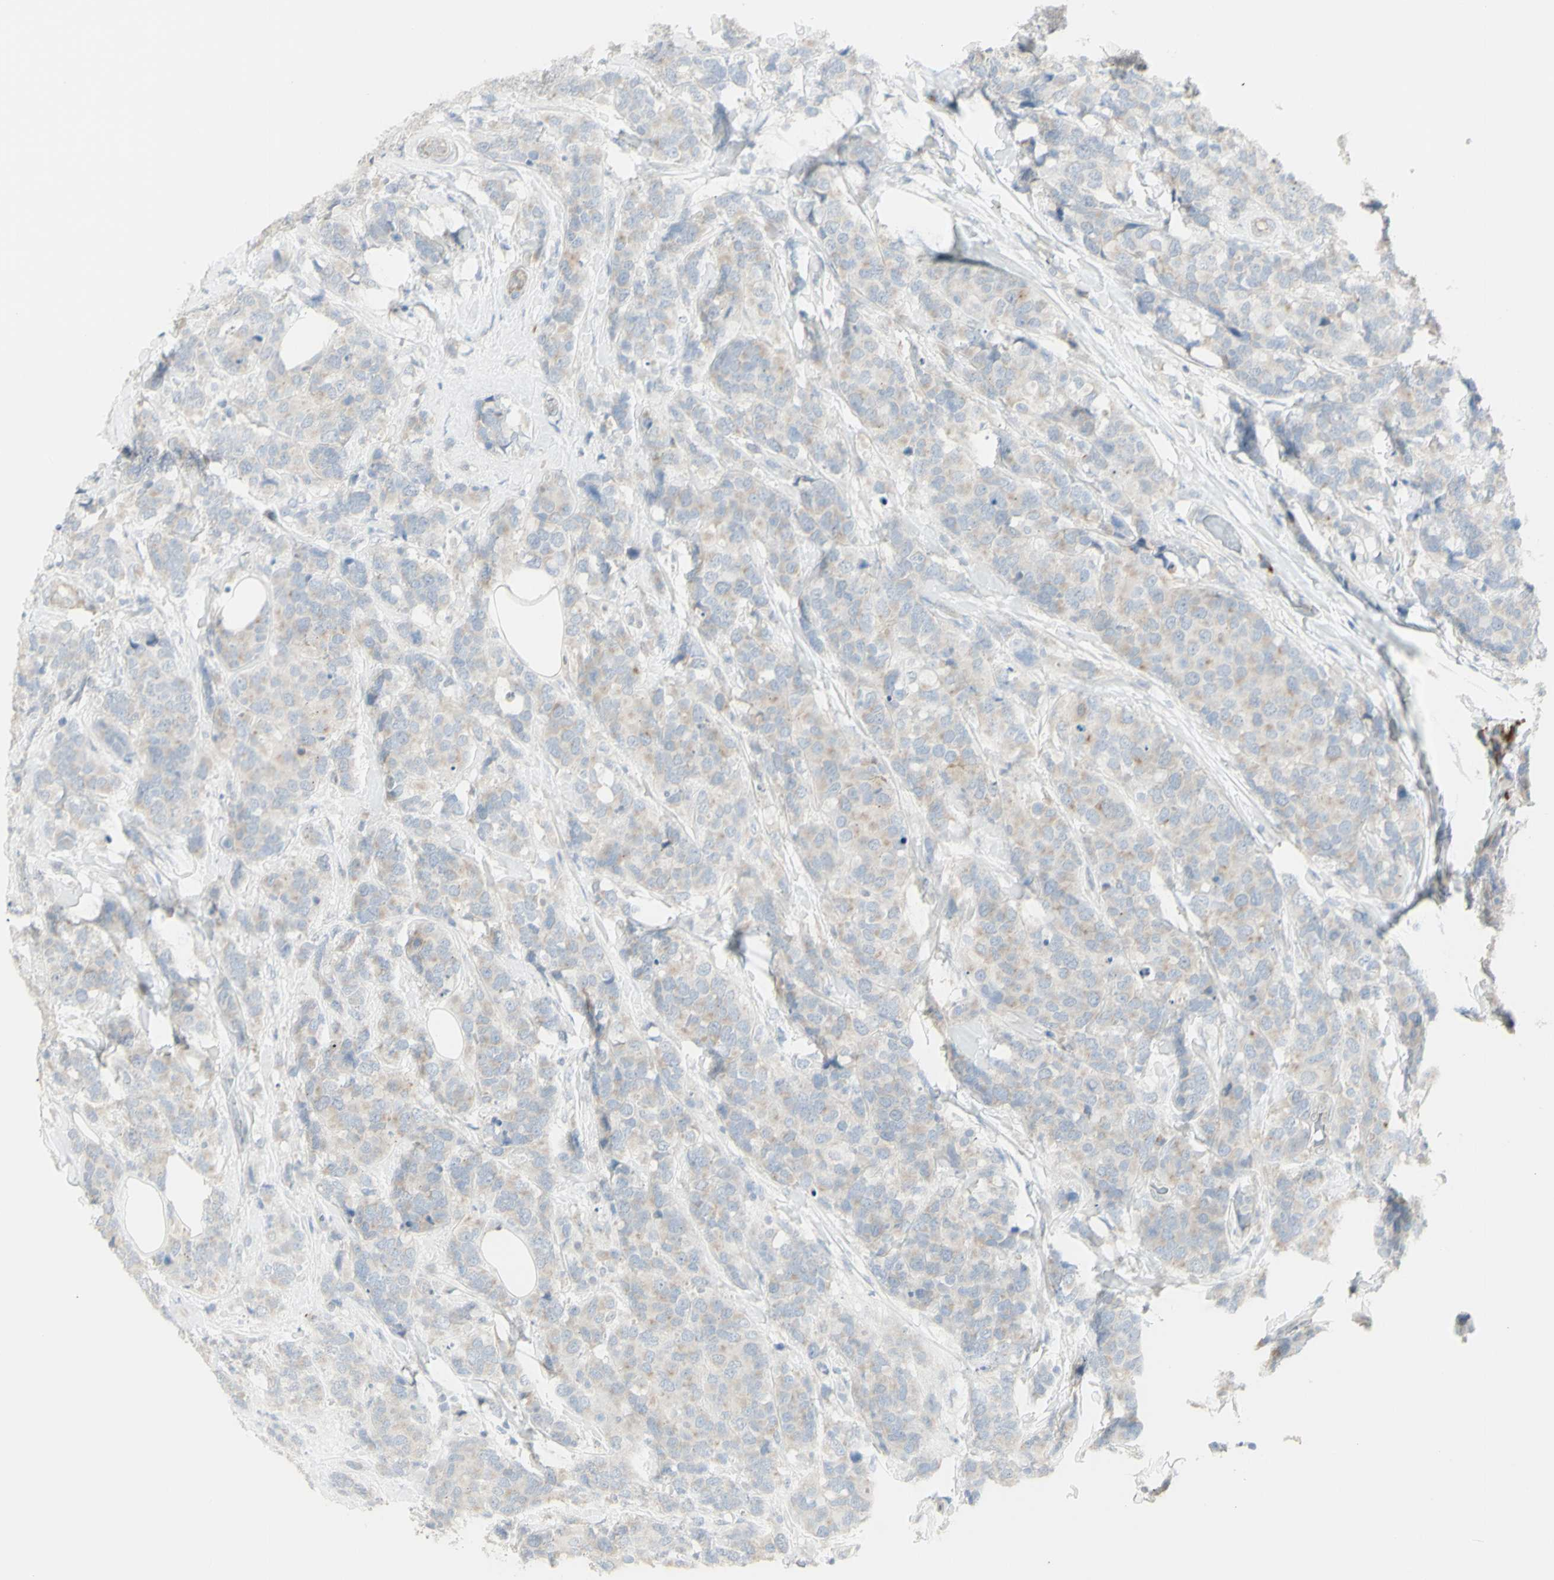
{"staining": {"intensity": "weak", "quantity": "25%-75%", "location": "cytoplasmic/membranous"}, "tissue": "breast cancer", "cell_type": "Tumor cells", "image_type": "cancer", "snomed": [{"axis": "morphology", "description": "Lobular carcinoma"}, {"axis": "topography", "description": "Breast"}], "caption": "Immunohistochemical staining of human lobular carcinoma (breast) reveals weak cytoplasmic/membranous protein expression in about 25%-75% of tumor cells. (DAB = brown stain, brightfield microscopy at high magnification).", "gene": "NDST4", "patient": {"sex": "female", "age": 59}}